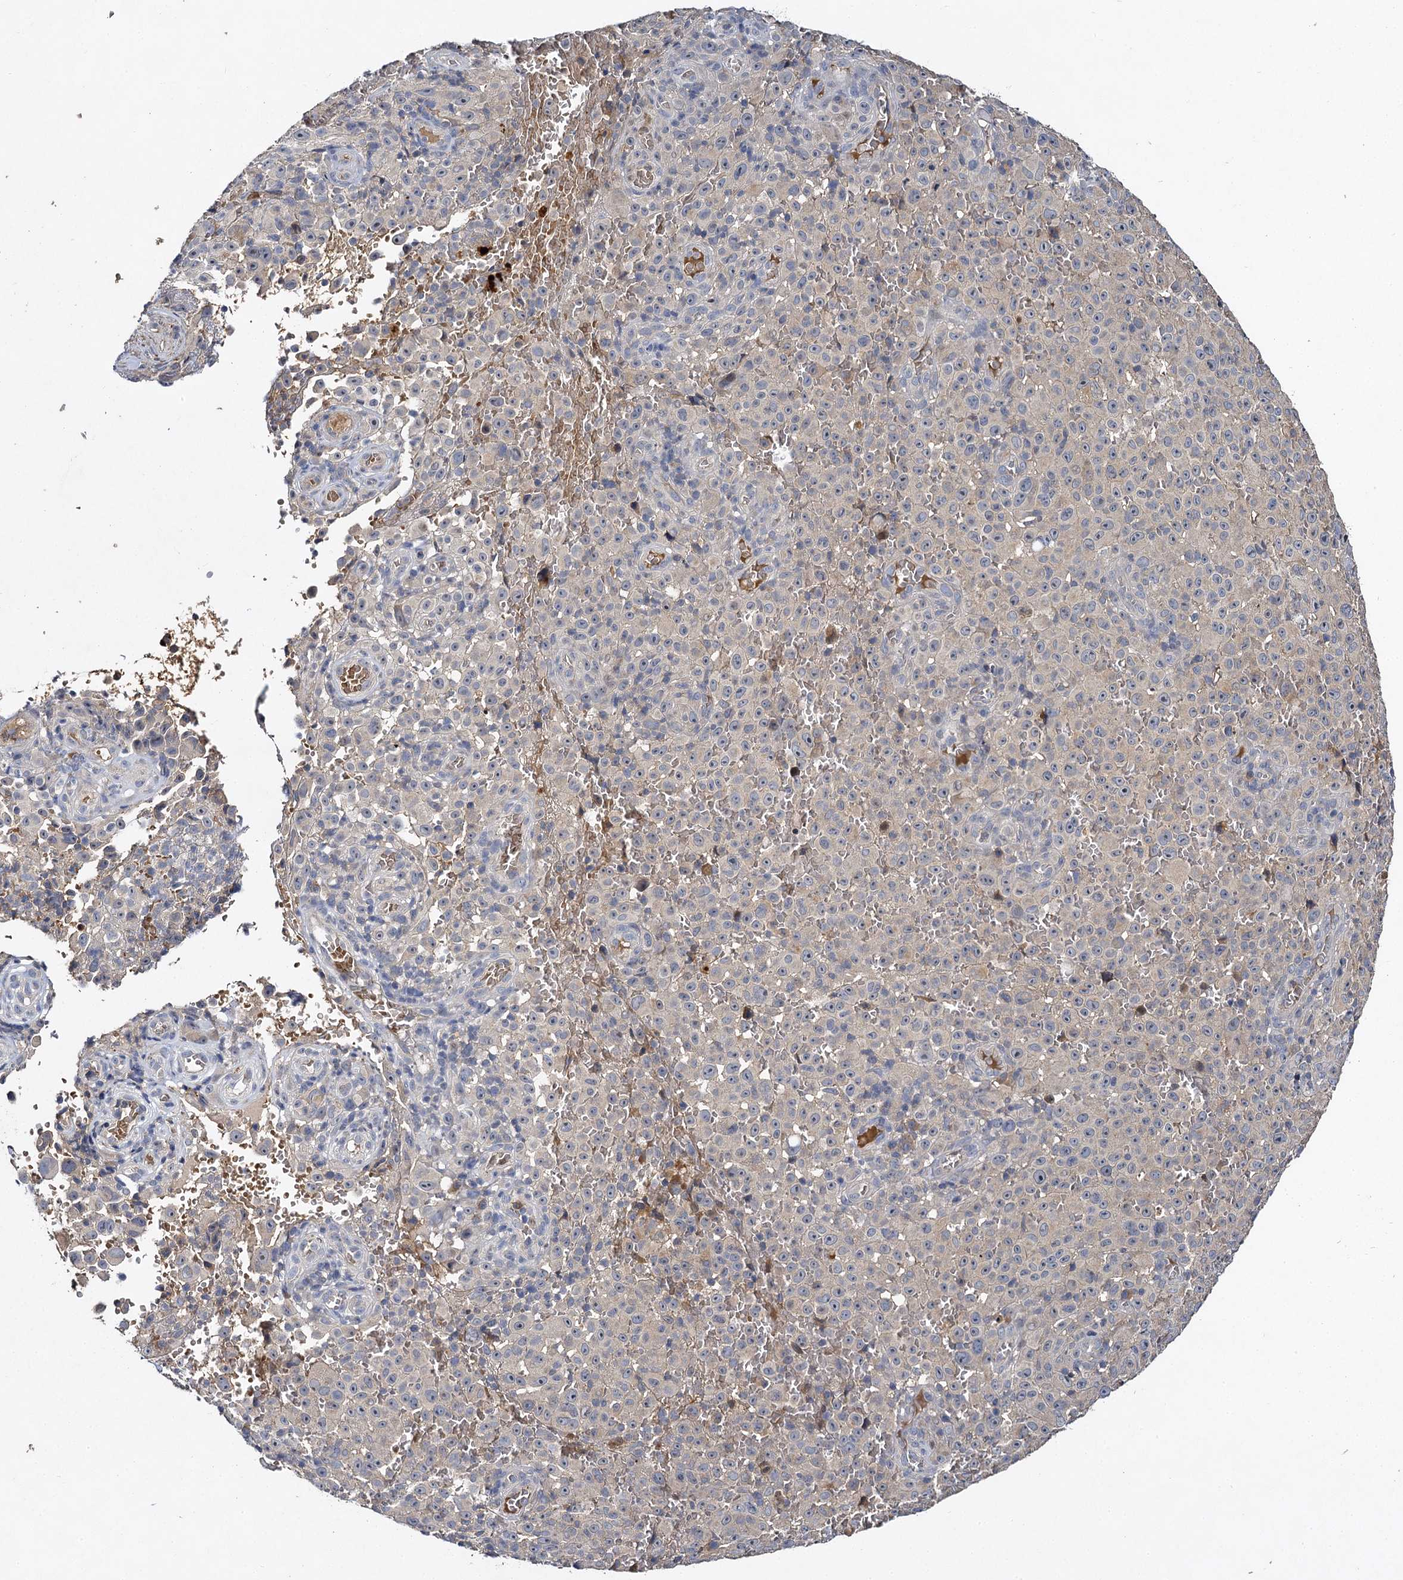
{"staining": {"intensity": "negative", "quantity": "none", "location": "none"}, "tissue": "melanoma", "cell_type": "Tumor cells", "image_type": "cancer", "snomed": [{"axis": "morphology", "description": "Malignant melanoma, NOS"}, {"axis": "topography", "description": "Skin"}], "caption": "Immunohistochemistry (IHC) micrograph of neoplastic tissue: human malignant melanoma stained with DAB reveals no significant protein expression in tumor cells.", "gene": "SLC11A2", "patient": {"sex": "female", "age": 82}}